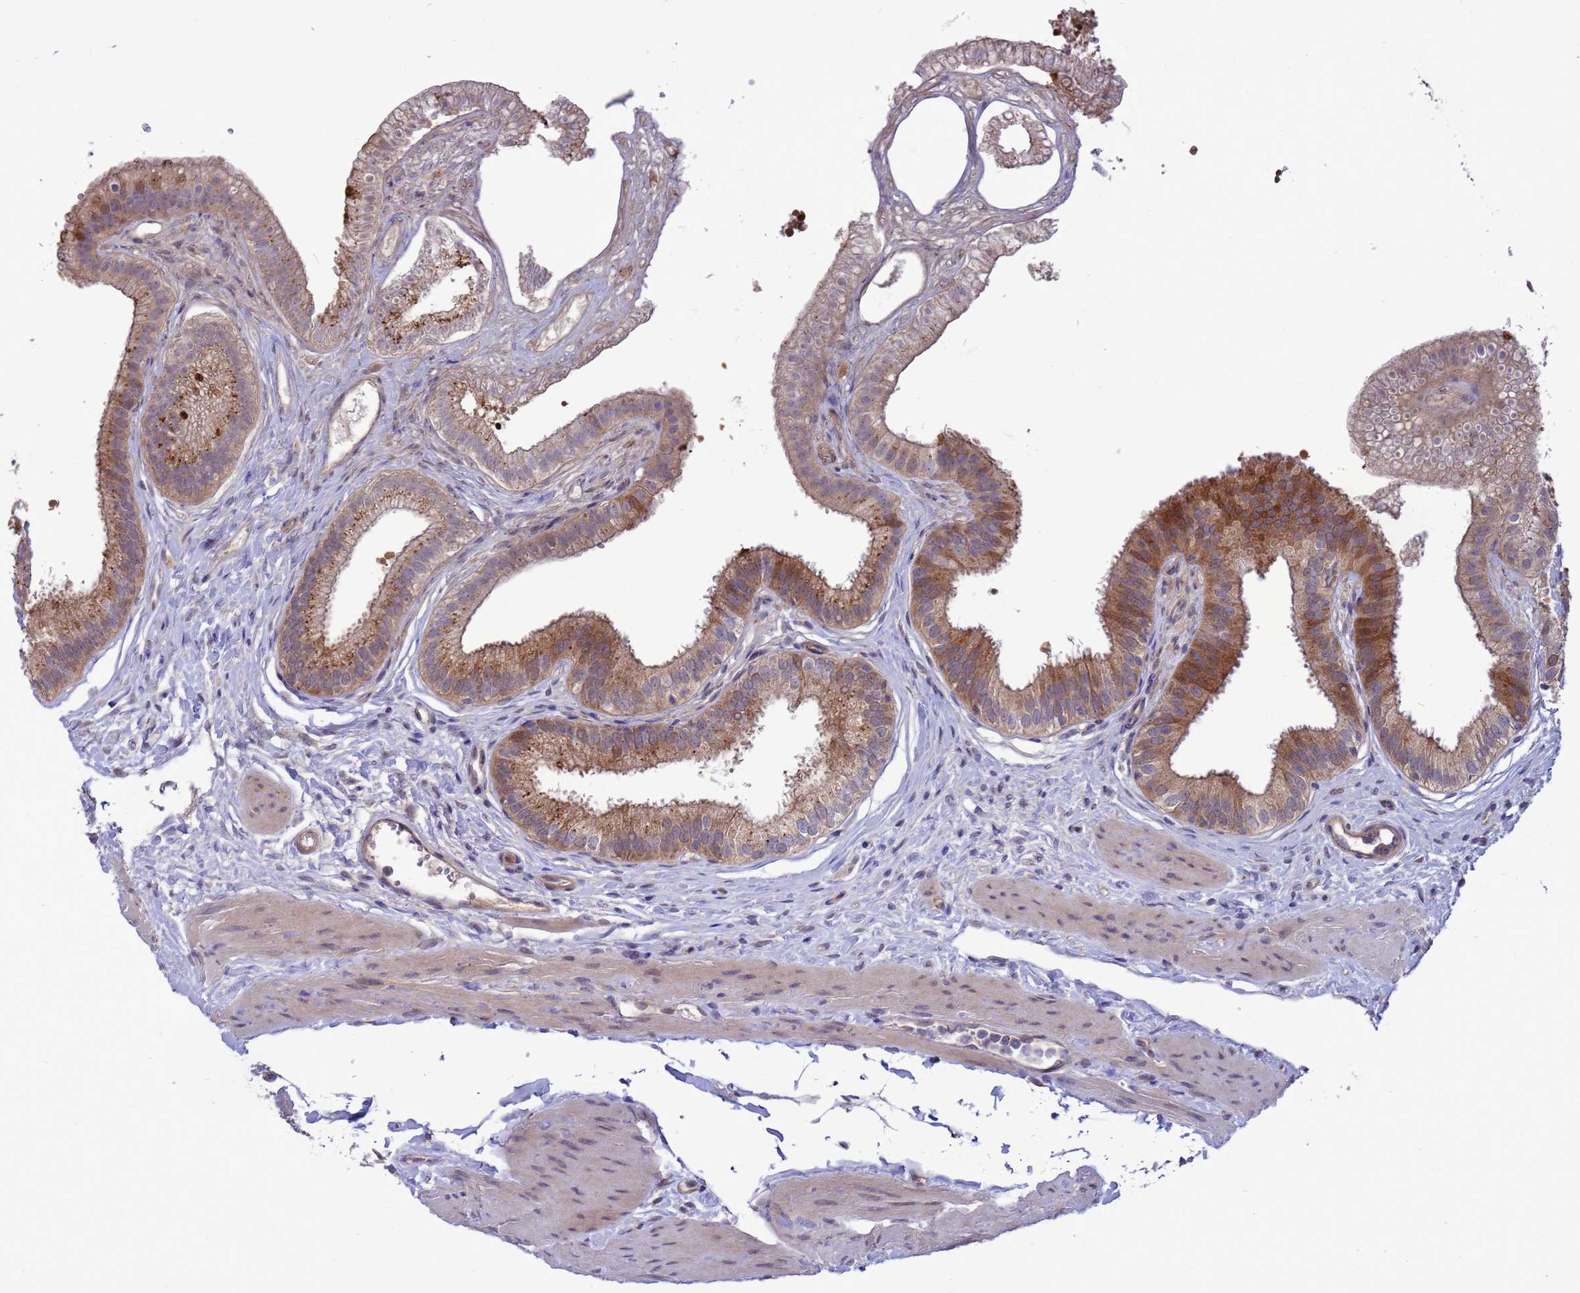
{"staining": {"intensity": "moderate", "quantity": "25%-75%", "location": "cytoplasmic/membranous"}, "tissue": "gallbladder", "cell_type": "Glandular cells", "image_type": "normal", "snomed": [{"axis": "morphology", "description": "Normal tissue, NOS"}, {"axis": "topography", "description": "Gallbladder"}], "caption": "DAB (3,3'-diaminobenzidine) immunohistochemical staining of unremarkable human gallbladder exhibits moderate cytoplasmic/membranous protein expression in approximately 25%-75% of glandular cells.", "gene": "GJA10", "patient": {"sex": "female", "age": 54}}